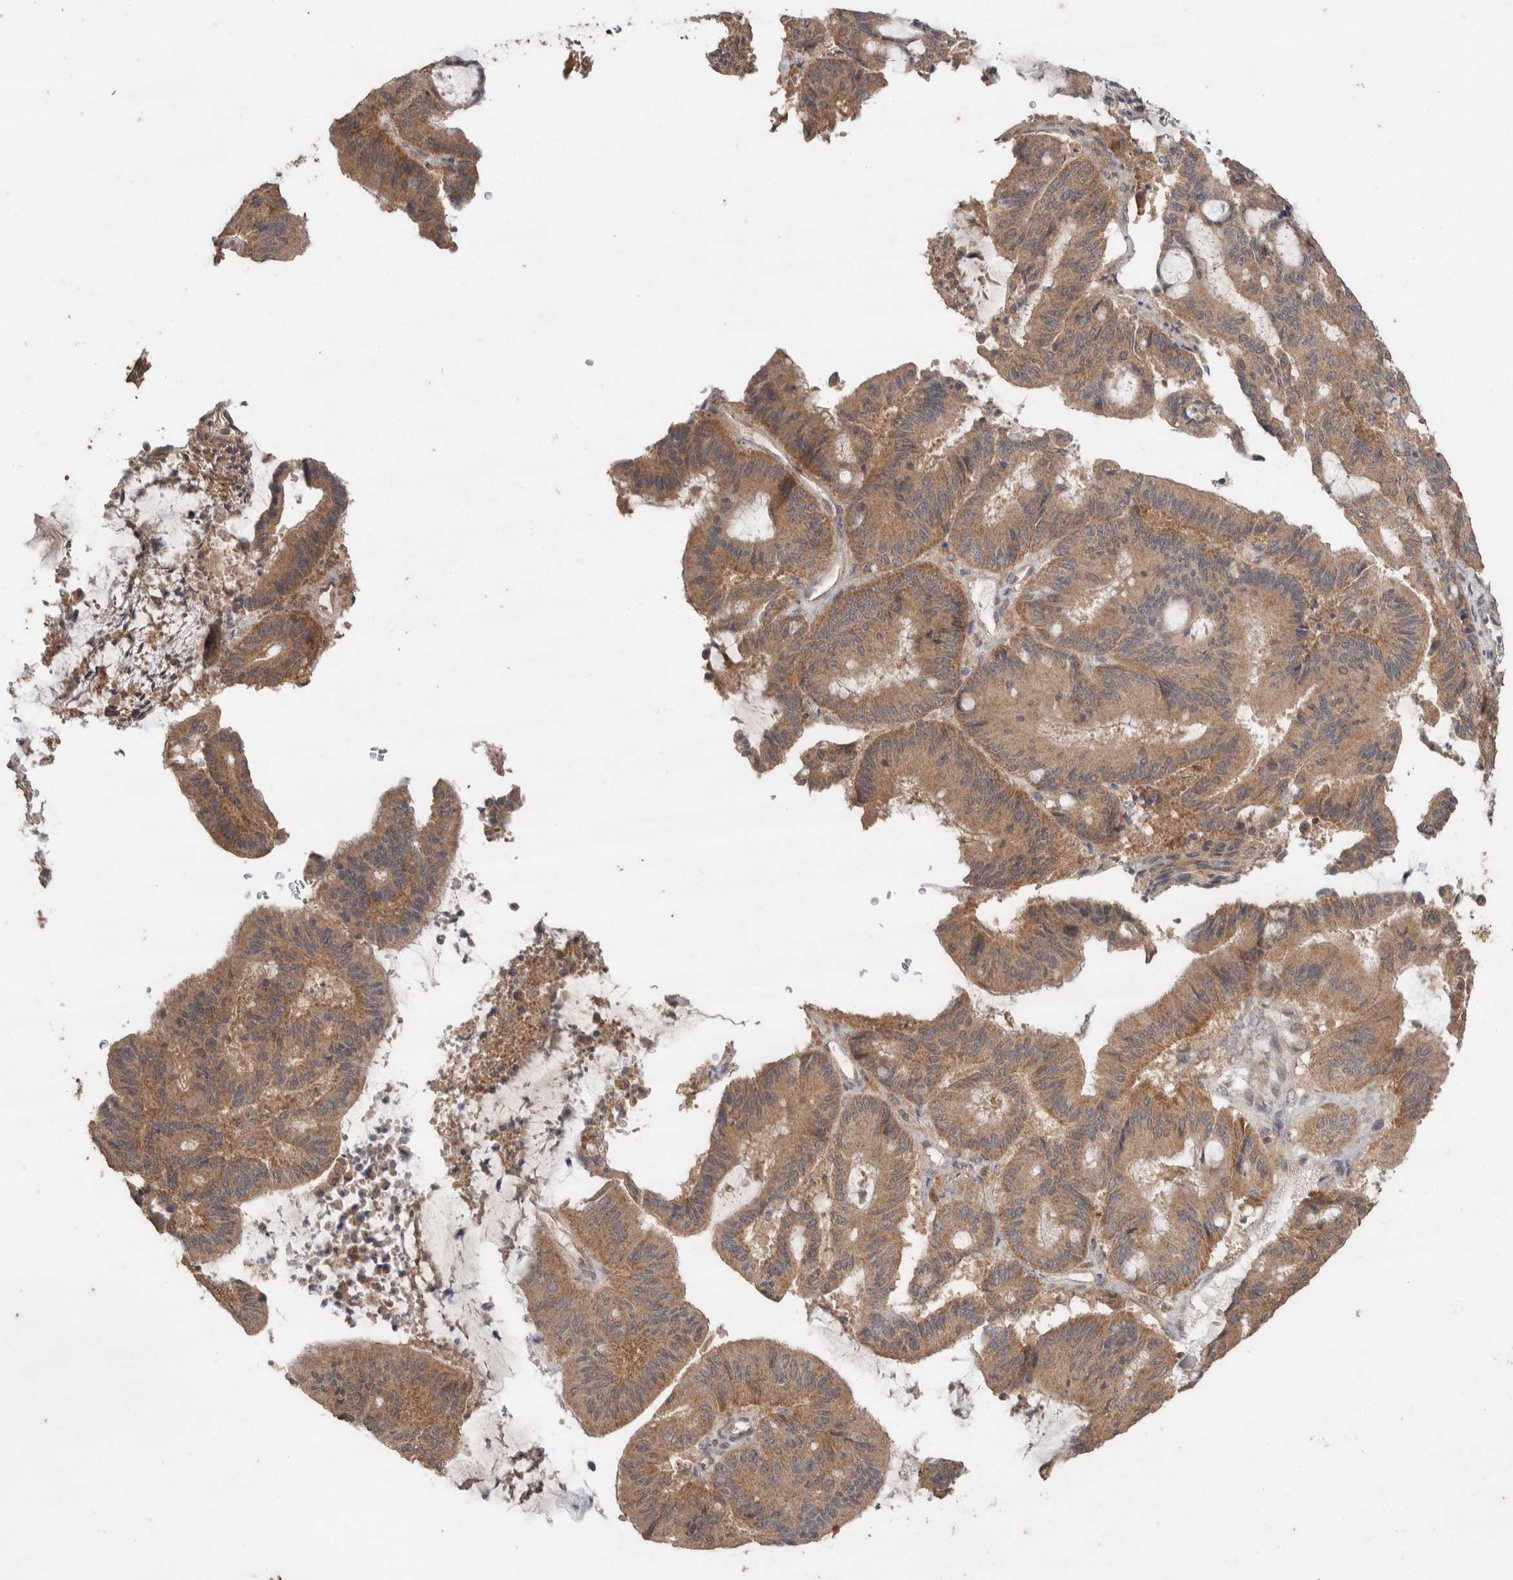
{"staining": {"intensity": "moderate", "quantity": ">75%", "location": "cytoplasmic/membranous"}, "tissue": "liver cancer", "cell_type": "Tumor cells", "image_type": "cancer", "snomed": [{"axis": "morphology", "description": "Cholangiocarcinoma"}, {"axis": "topography", "description": "Liver"}], "caption": "Tumor cells exhibit medium levels of moderate cytoplasmic/membranous staining in approximately >75% of cells in liver cancer (cholangiocarcinoma). (DAB IHC, brown staining for protein, blue staining for nuclei).", "gene": "KCNJ5", "patient": {"sex": "female", "age": 73}}